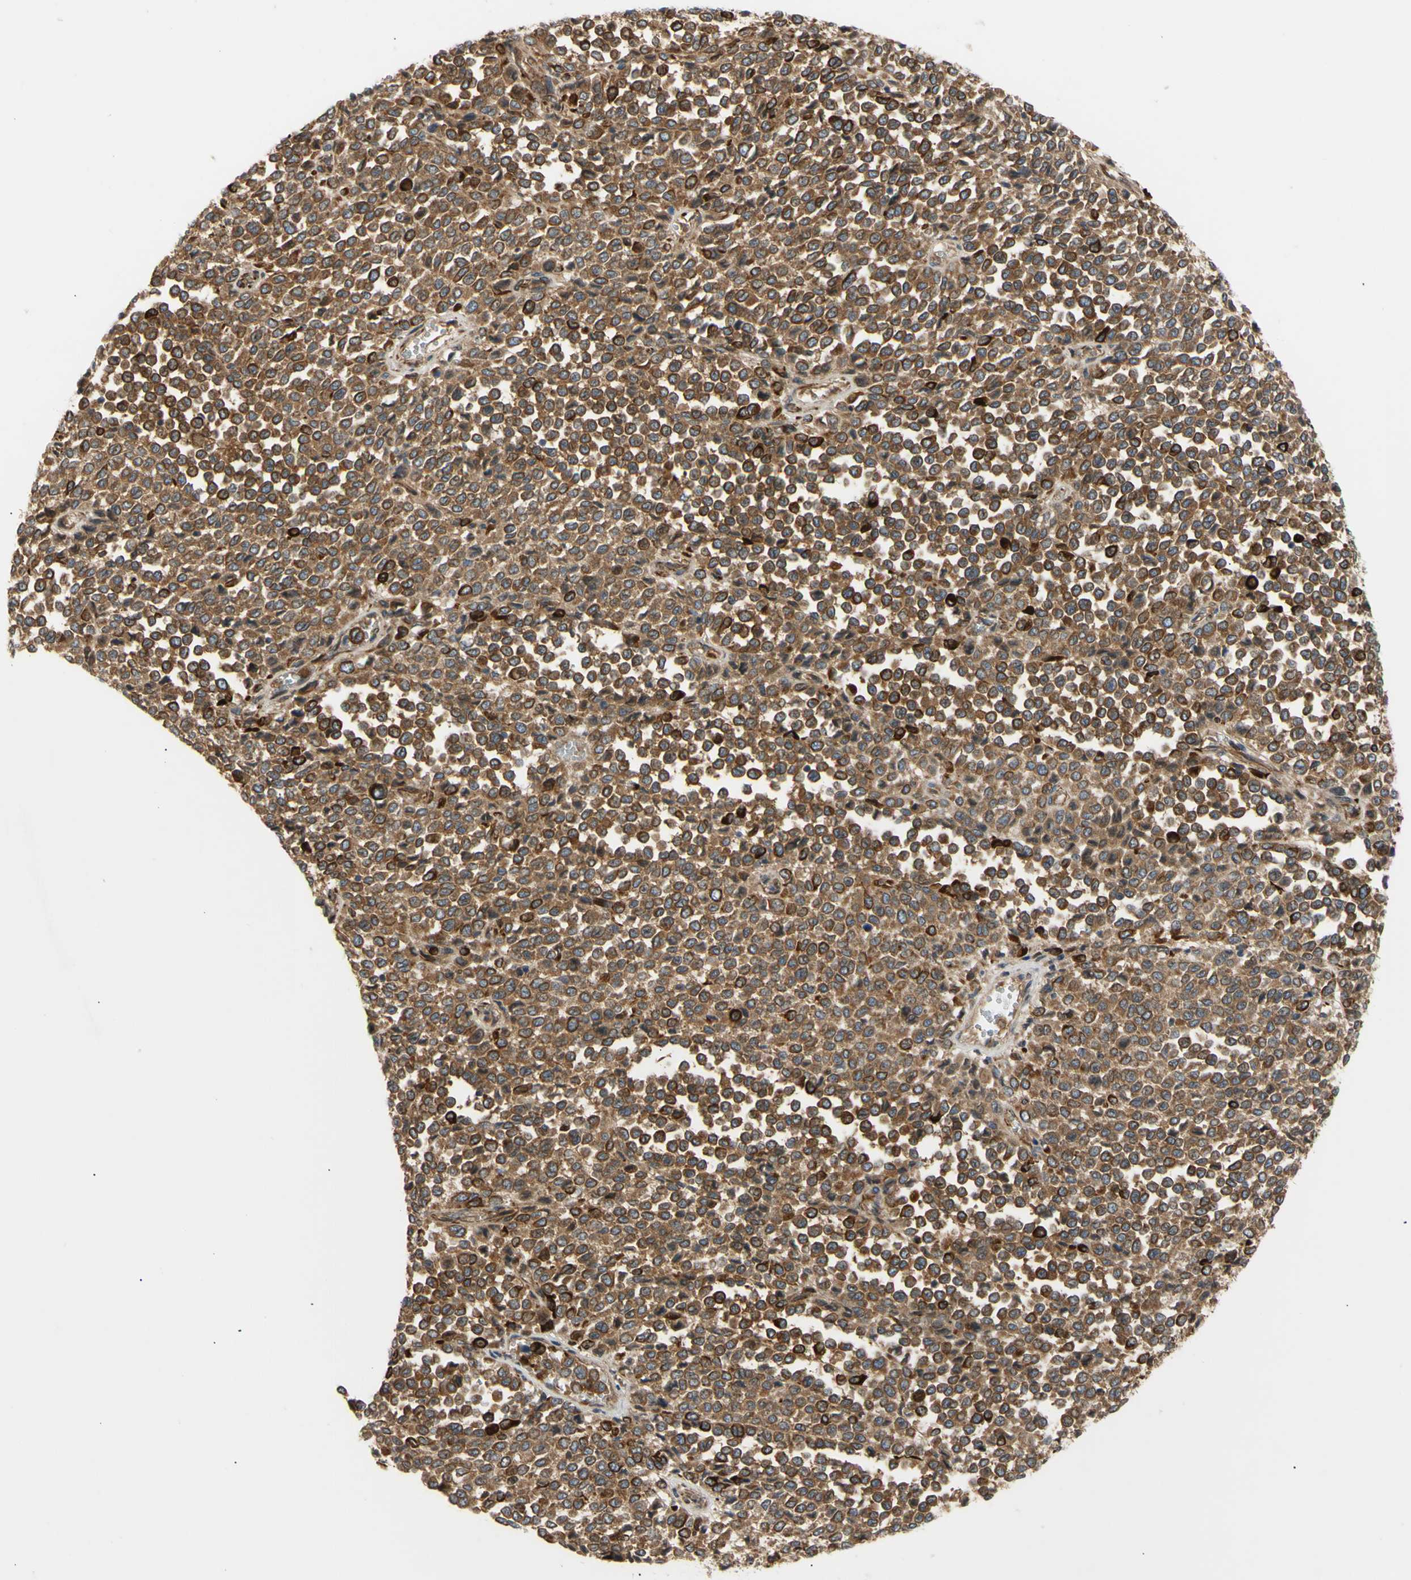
{"staining": {"intensity": "strong", "quantity": ">75%", "location": "cytoplasmic/membranous"}, "tissue": "melanoma", "cell_type": "Tumor cells", "image_type": "cancer", "snomed": [{"axis": "morphology", "description": "Malignant melanoma, Metastatic site"}, {"axis": "topography", "description": "Pancreas"}], "caption": "An image of malignant melanoma (metastatic site) stained for a protein demonstrates strong cytoplasmic/membranous brown staining in tumor cells.", "gene": "TUBG2", "patient": {"sex": "female", "age": 30}}